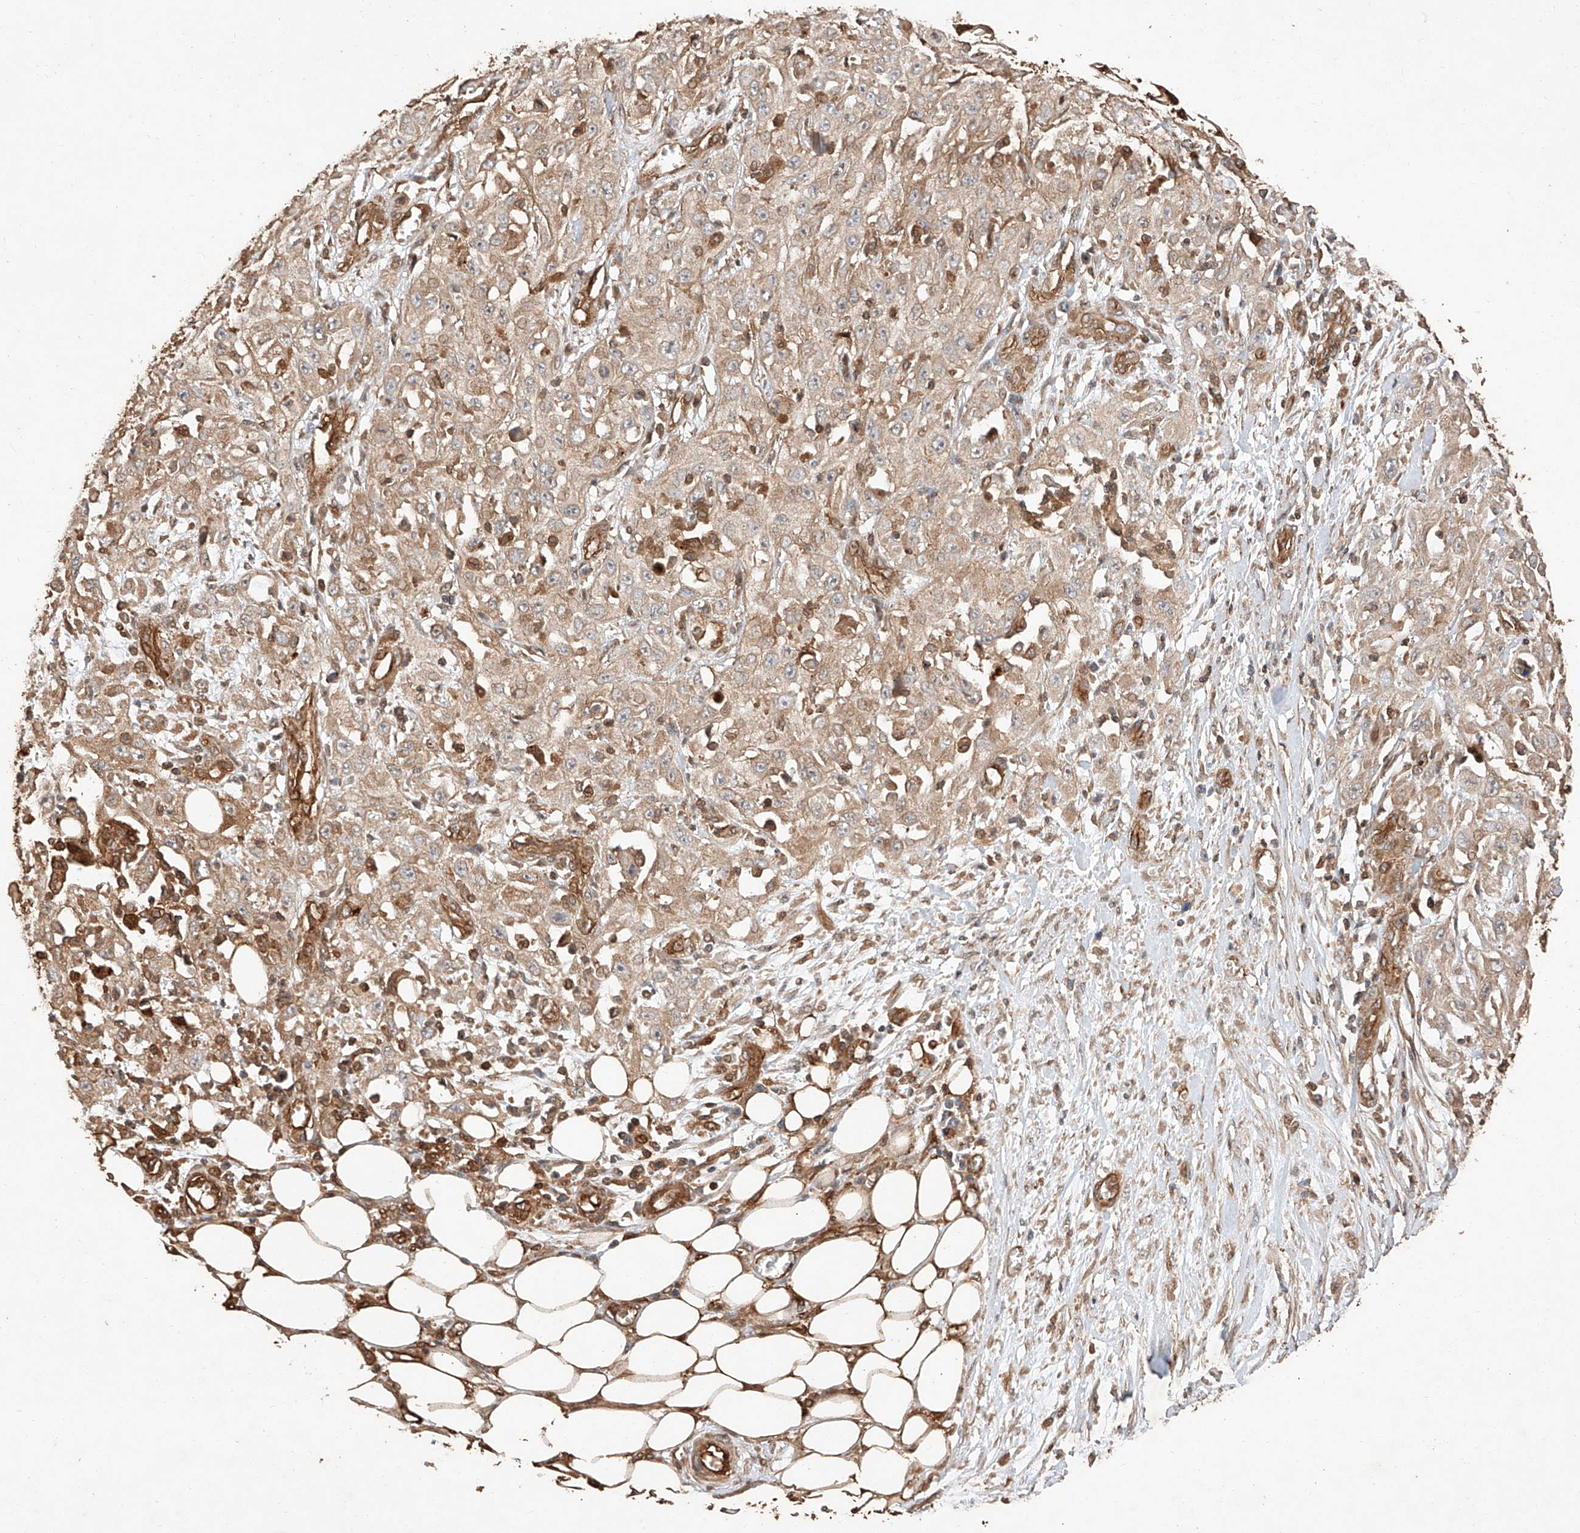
{"staining": {"intensity": "weak", "quantity": ">75%", "location": "cytoplasmic/membranous"}, "tissue": "skin cancer", "cell_type": "Tumor cells", "image_type": "cancer", "snomed": [{"axis": "morphology", "description": "Squamous cell carcinoma, NOS"}, {"axis": "morphology", "description": "Squamous cell carcinoma, metastatic, NOS"}, {"axis": "topography", "description": "Skin"}, {"axis": "topography", "description": "Lymph node"}], "caption": "Protein expression analysis of squamous cell carcinoma (skin) displays weak cytoplasmic/membranous expression in about >75% of tumor cells.", "gene": "GHDC", "patient": {"sex": "male", "age": 75}}